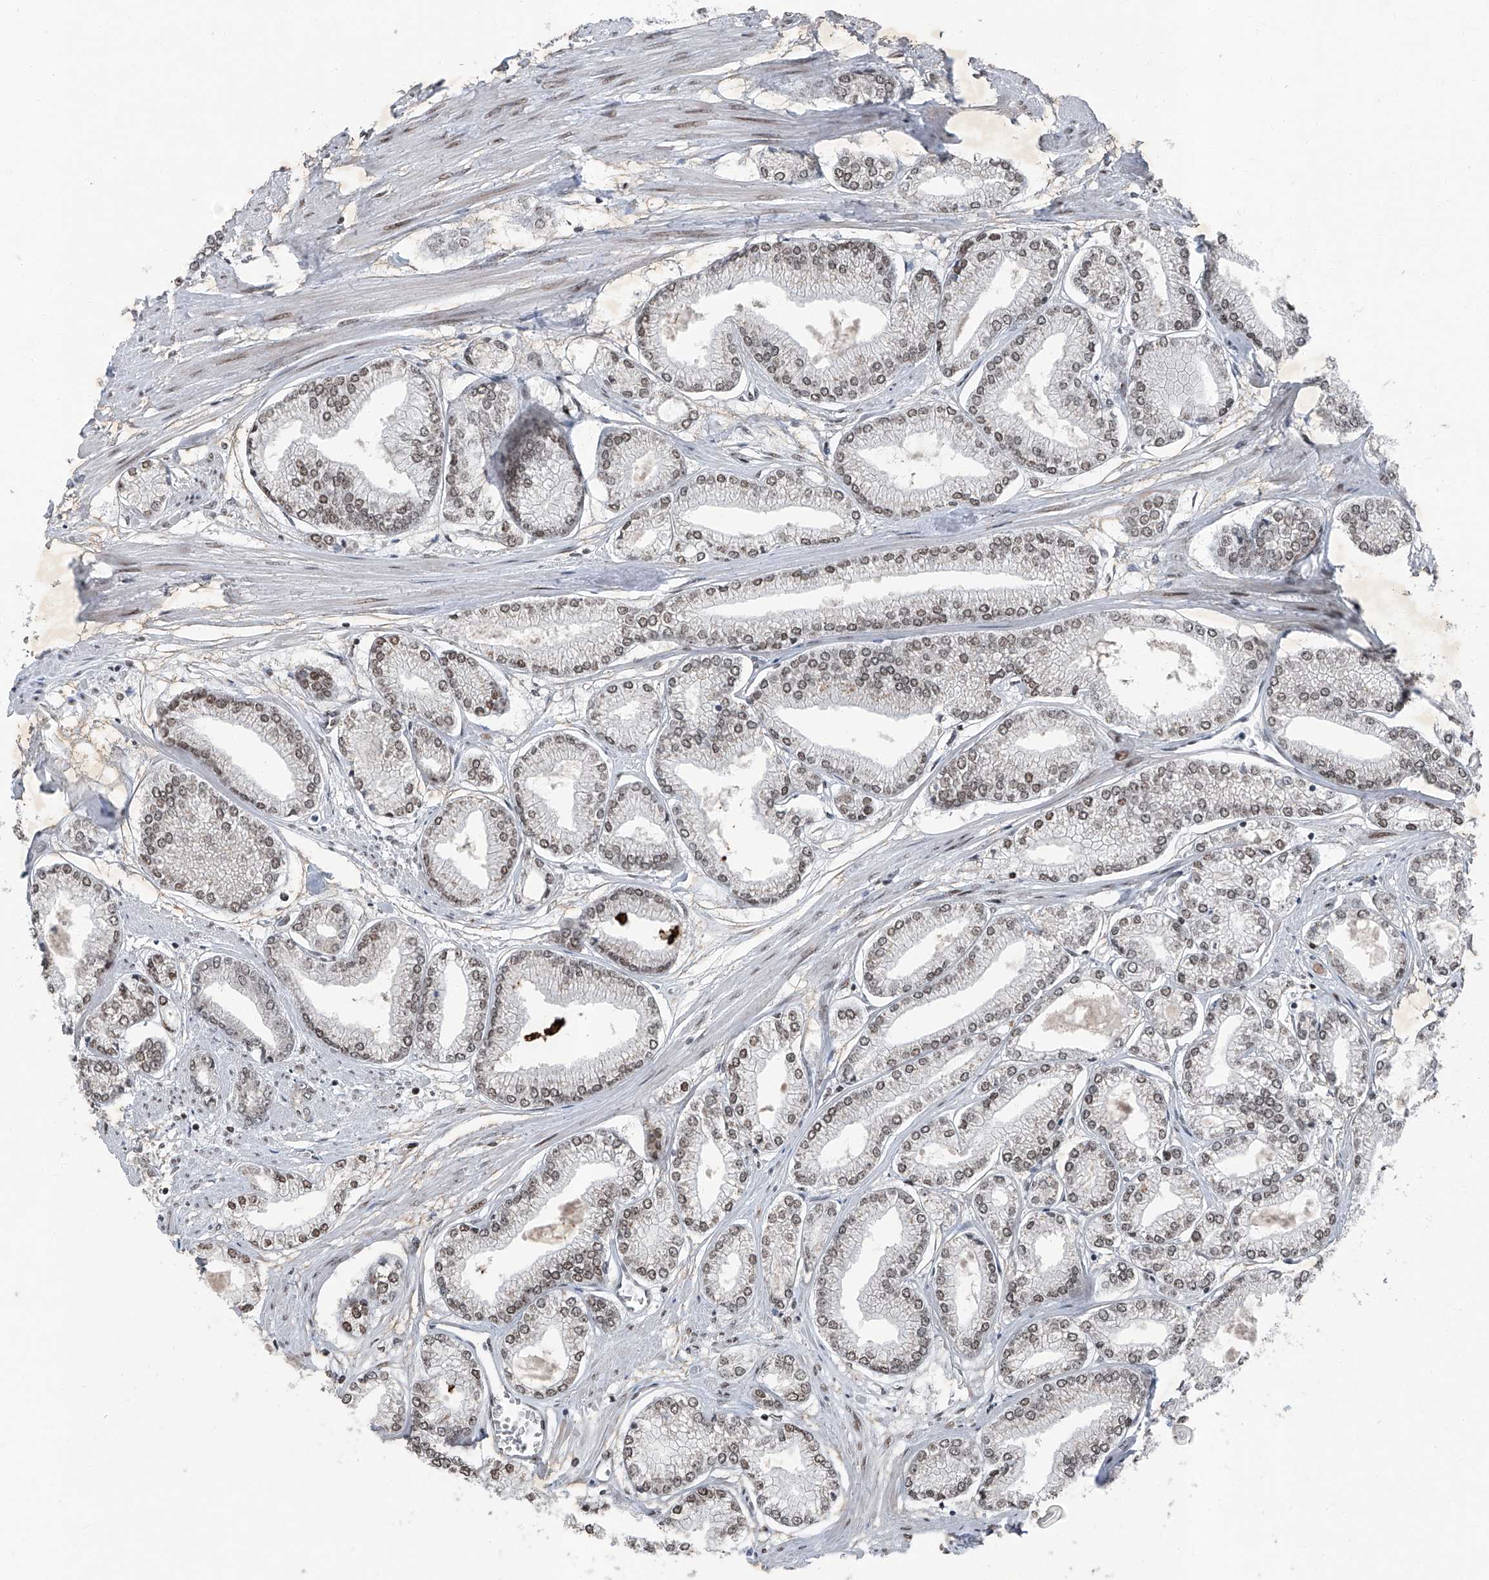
{"staining": {"intensity": "weak", "quantity": ">75%", "location": "nuclear"}, "tissue": "prostate cancer", "cell_type": "Tumor cells", "image_type": "cancer", "snomed": [{"axis": "morphology", "description": "Adenocarcinoma, Low grade"}, {"axis": "topography", "description": "Prostate"}], "caption": "DAB (3,3'-diaminobenzidine) immunohistochemical staining of prostate cancer (low-grade adenocarcinoma) displays weak nuclear protein positivity in approximately >75% of tumor cells.", "gene": "BMI1", "patient": {"sex": "male", "age": 52}}